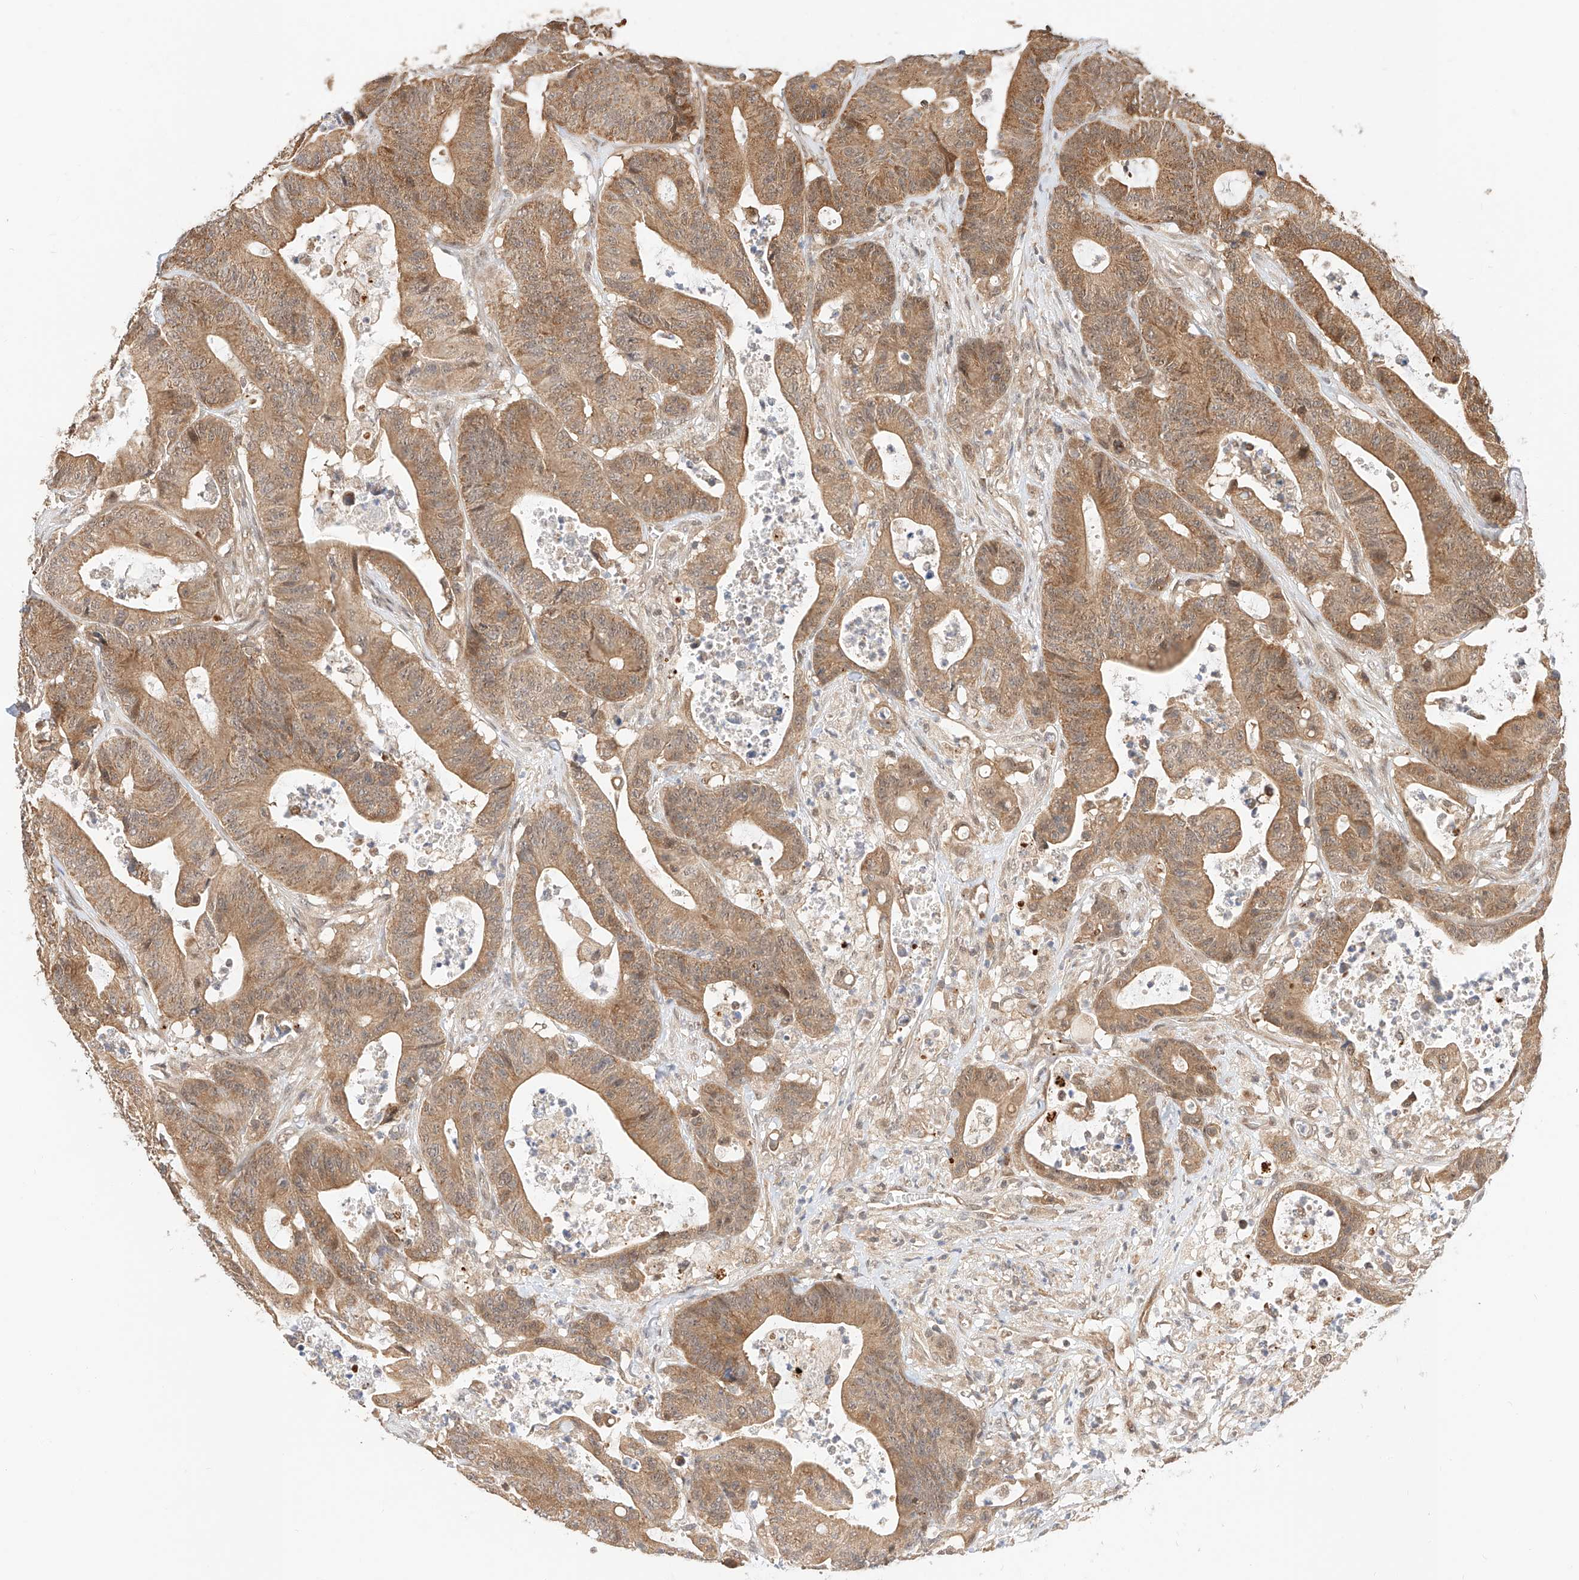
{"staining": {"intensity": "moderate", "quantity": ">75%", "location": "cytoplasmic/membranous"}, "tissue": "colorectal cancer", "cell_type": "Tumor cells", "image_type": "cancer", "snomed": [{"axis": "morphology", "description": "Adenocarcinoma, NOS"}, {"axis": "topography", "description": "Colon"}], "caption": "Colorectal cancer (adenocarcinoma) stained with immunohistochemistry (IHC) reveals moderate cytoplasmic/membranous expression in about >75% of tumor cells. The staining was performed using DAB (3,3'-diaminobenzidine), with brown indicating positive protein expression. Nuclei are stained blue with hematoxylin.", "gene": "EIF4H", "patient": {"sex": "female", "age": 84}}